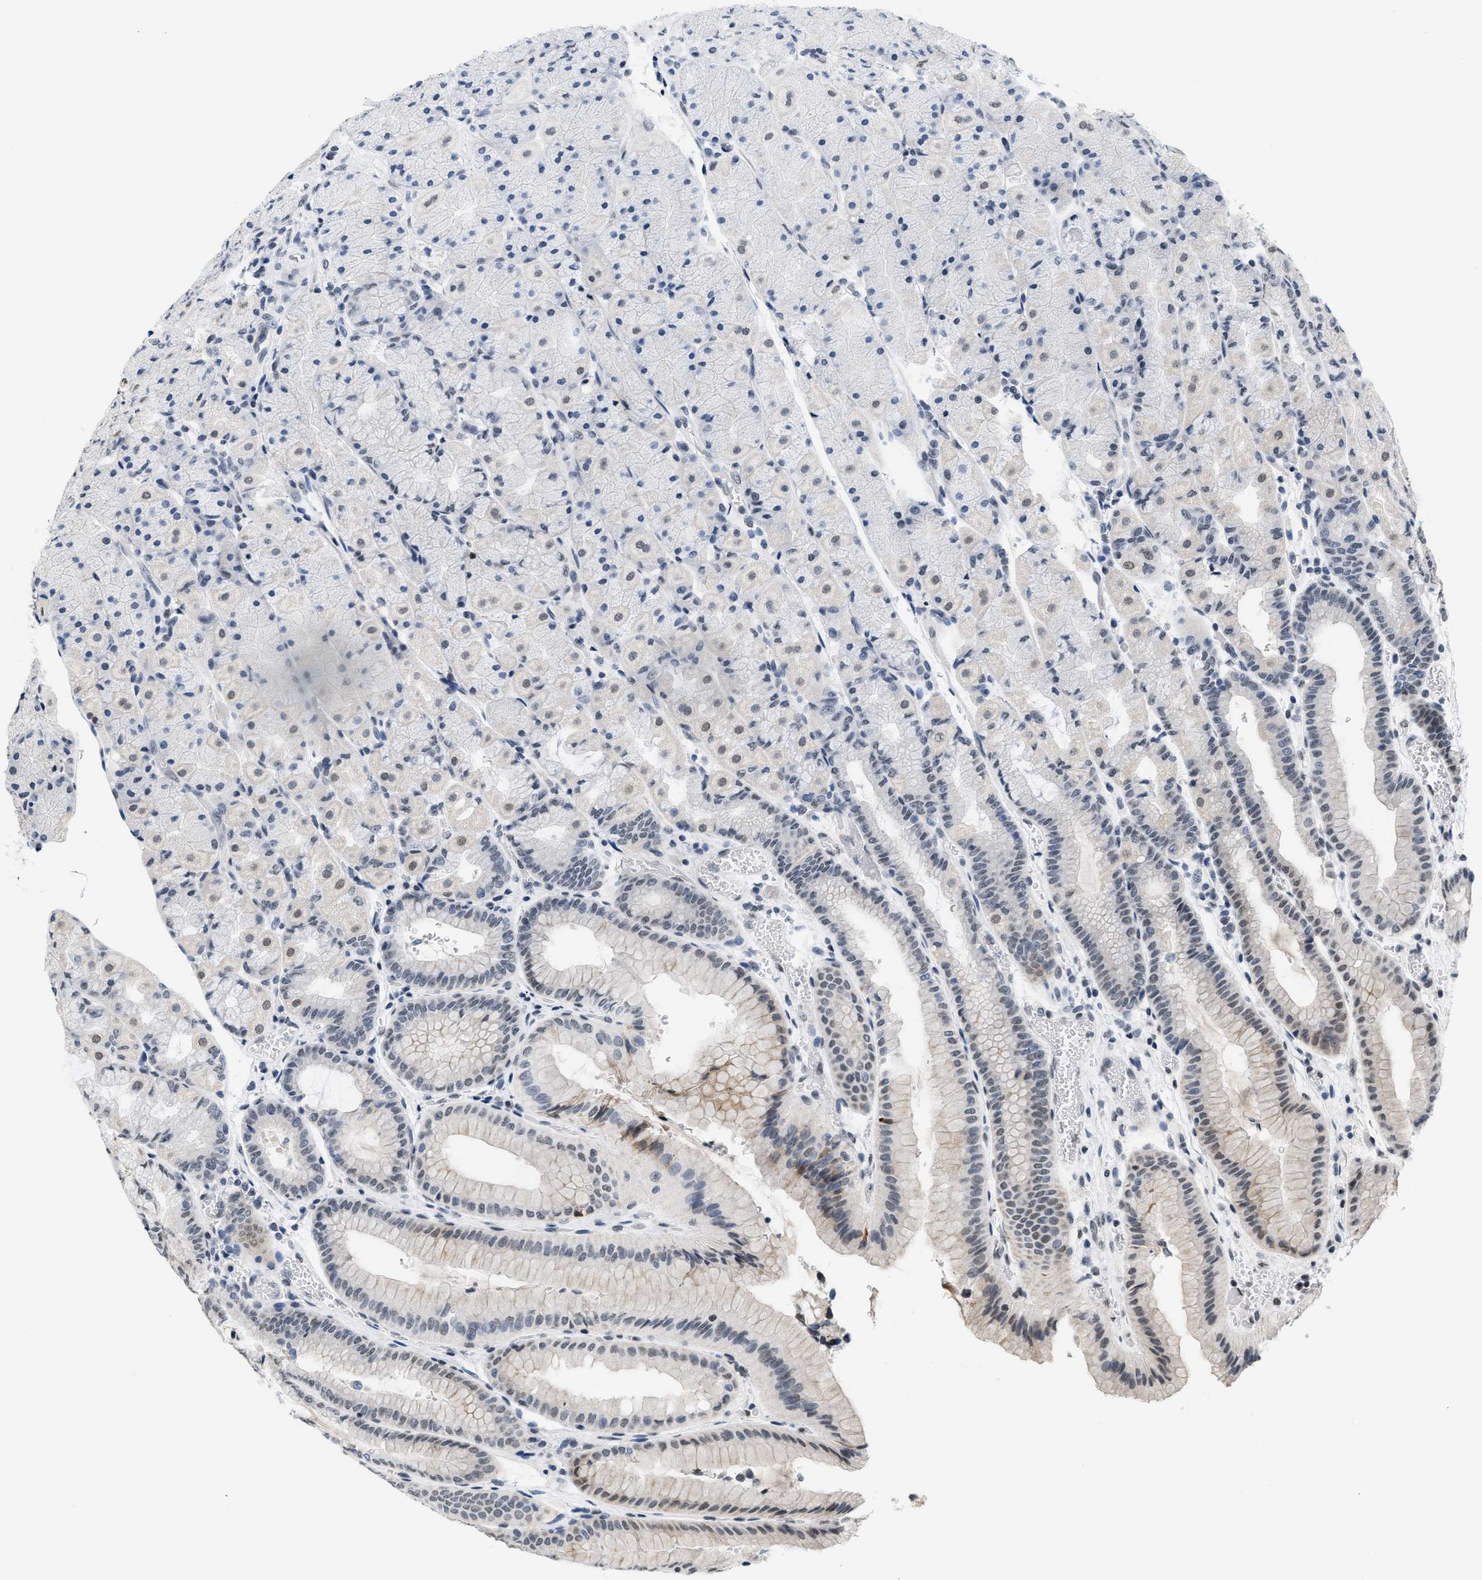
{"staining": {"intensity": "weak", "quantity": "<25%", "location": "nuclear"}, "tissue": "stomach", "cell_type": "Glandular cells", "image_type": "normal", "snomed": [{"axis": "morphology", "description": "Normal tissue, NOS"}, {"axis": "morphology", "description": "Carcinoid, malignant, NOS"}, {"axis": "topography", "description": "Stomach, upper"}], "caption": "Human stomach stained for a protein using immunohistochemistry exhibits no expression in glandular cells.", "gene": "RAF1", "patient": {"sex": "male", "age": 39}}